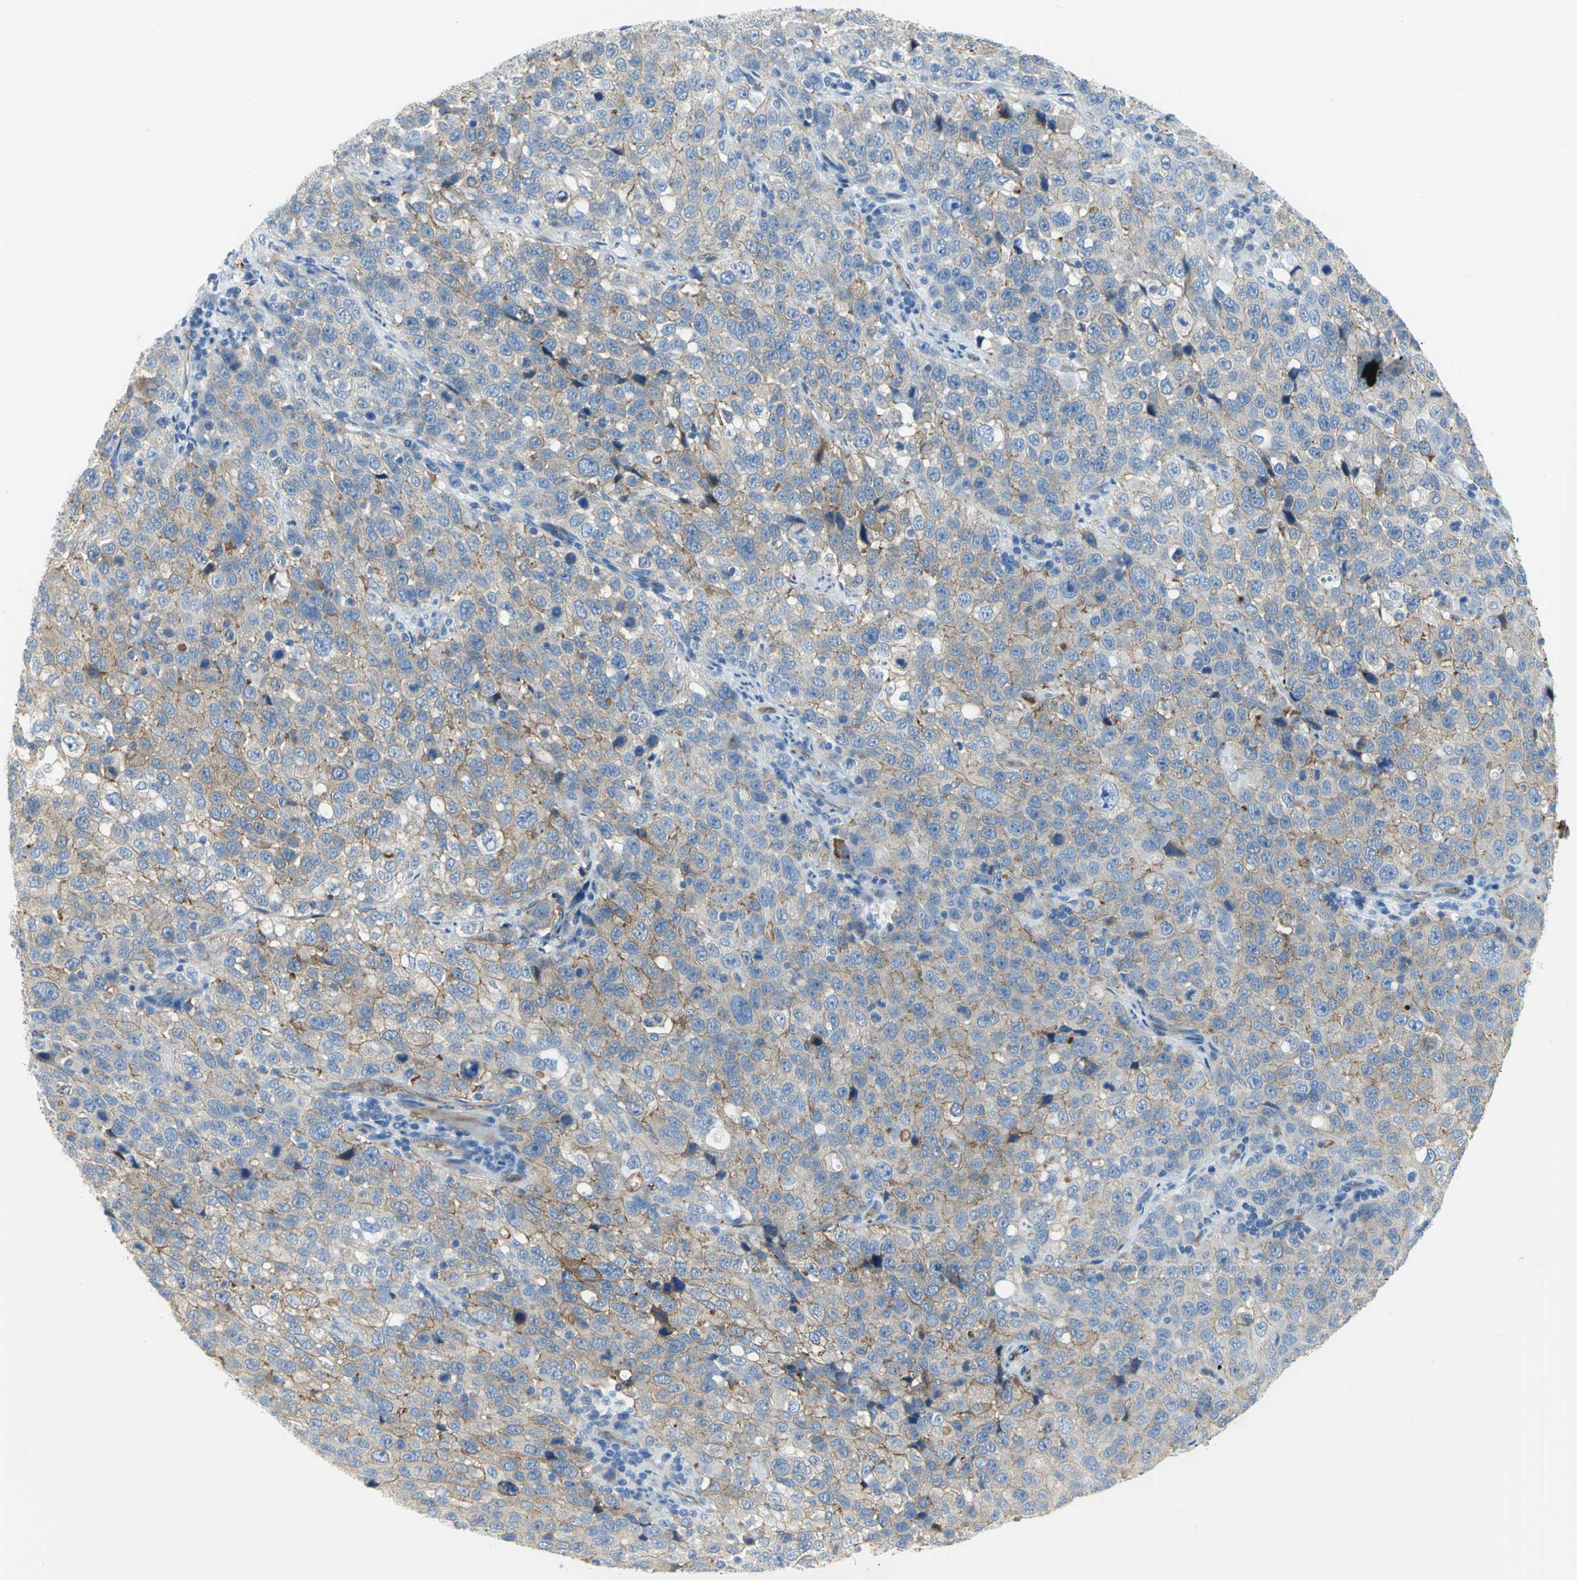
{"staining": {"intensity": "moderate", "quantity": "25%-75%", "location": "cytoplasmic/membranous"}, "tissue": "stomach cancer", "cell_type": "Tumor cells", "image_type": "cancer", "snomed": [{"axis": "morphology", "description": "Normal tissue, NOS"}, {"axis": "morphology", "description": "Adenocarcinoma, NOS"}, {"axis": "topography", "description": "Stomach"}], "caption": "This image displays stomach cancer (adenocarcinoma) stained with immunohistochemistry to label a protein in brown. The cytoplasmic/membranous of tumor cells show moderate positivity for the protein. Nuclei are counter-stained blue.", "gene": "FLNB", "patient": {"sex": "male", "age": 48}}